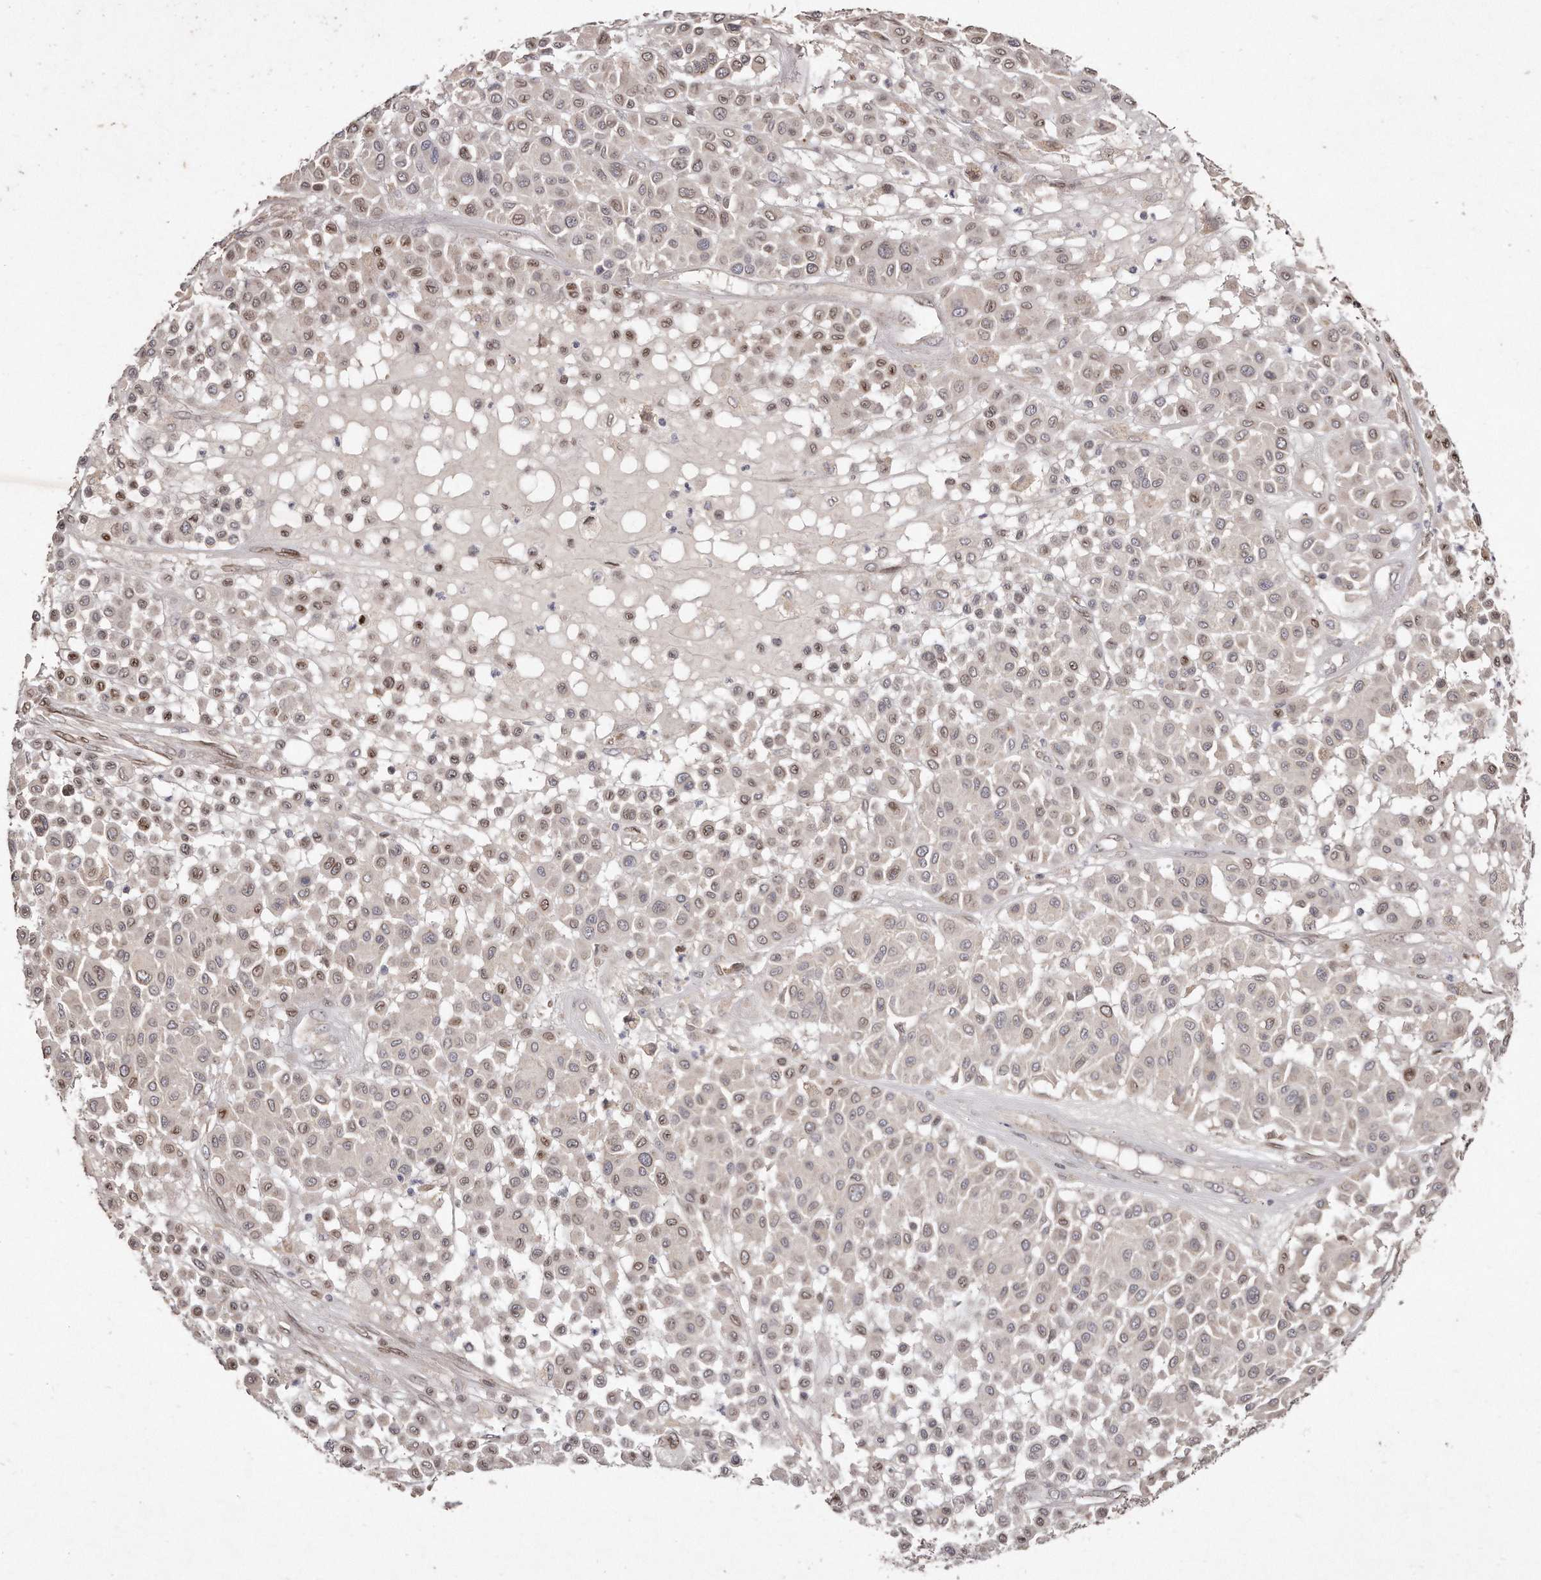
{"staining": {"intensity": "moderate", "quantity": "25%-75%", "location": "cytoplasmic/membranous,nuclear"}, "tissue": "melanoma", "cell_type": "Tumor cells", "image_type": "cancer", "snomed": [{"axis": "morphology", "description": "Malignant melanoma, Metastatic site"}, {"axis": "topography", "description": "Soft tissue"}], "caption": "Human melanoma stained for a protein (brown) displays moderate cytoplasmic/membranous and nuclear positive positivity in about 25%-75% of tumor cells.", "gene": "HASPIN", "patient": {"sex": "male", "age": 41}}